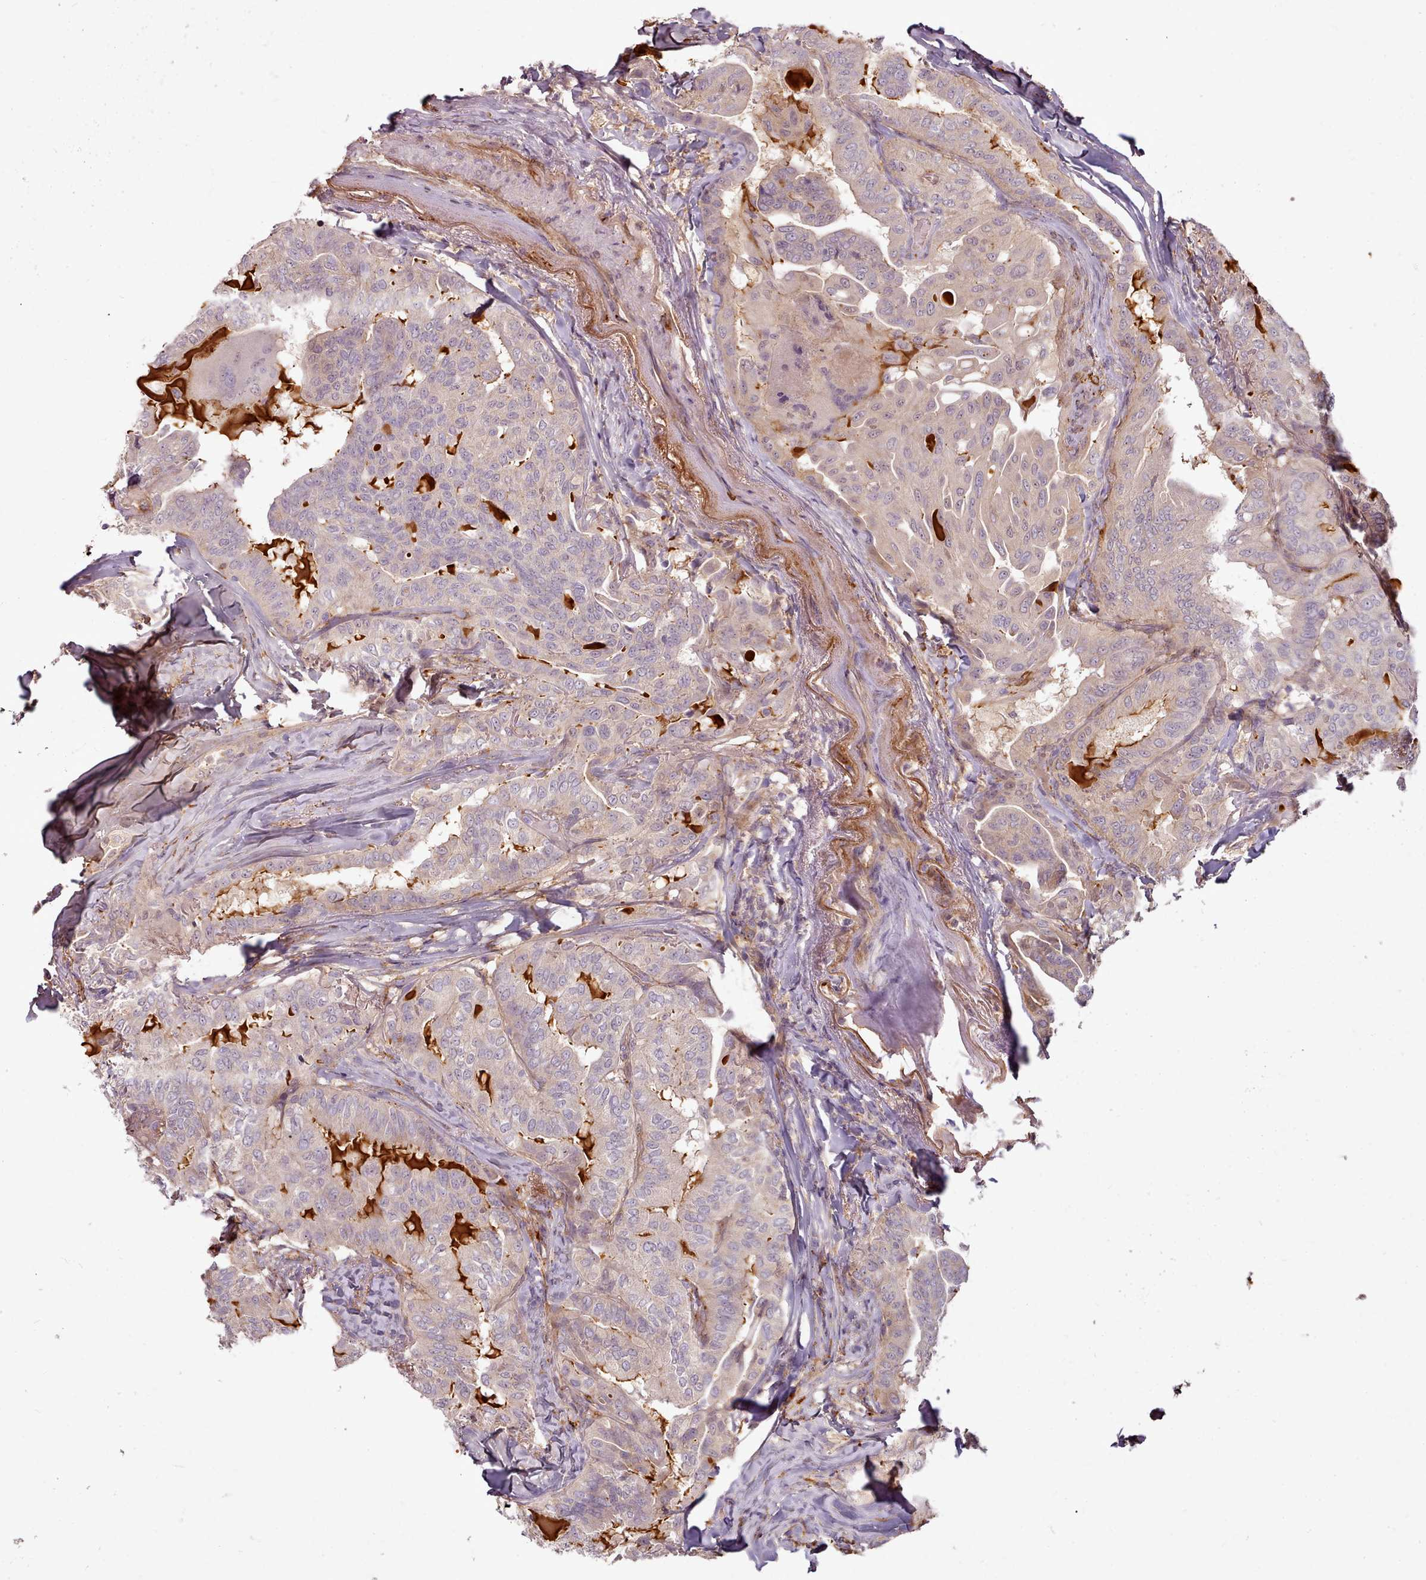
{"staining": {"intensity": "weak", "quantity": "<25%", "location": "cytoplasmic/membranous"}, "tissue": "thyroid cancer", "cell_type": "Tumor cells", "image_type": "cancer", "snomed": [{"axis": "morphology", "description": "Papillary adenocarcinoma, NOS"}, {"axis": "topography", "description": "Thyroid gland"}], "caption": "Immunohistochemistry of human thyroid cancer (papillary adenocarcinoma) exhibits no positivity in tumor cells.", "gene": "C1QTNF5", "patient": {"sex": "female", "age": 68}}